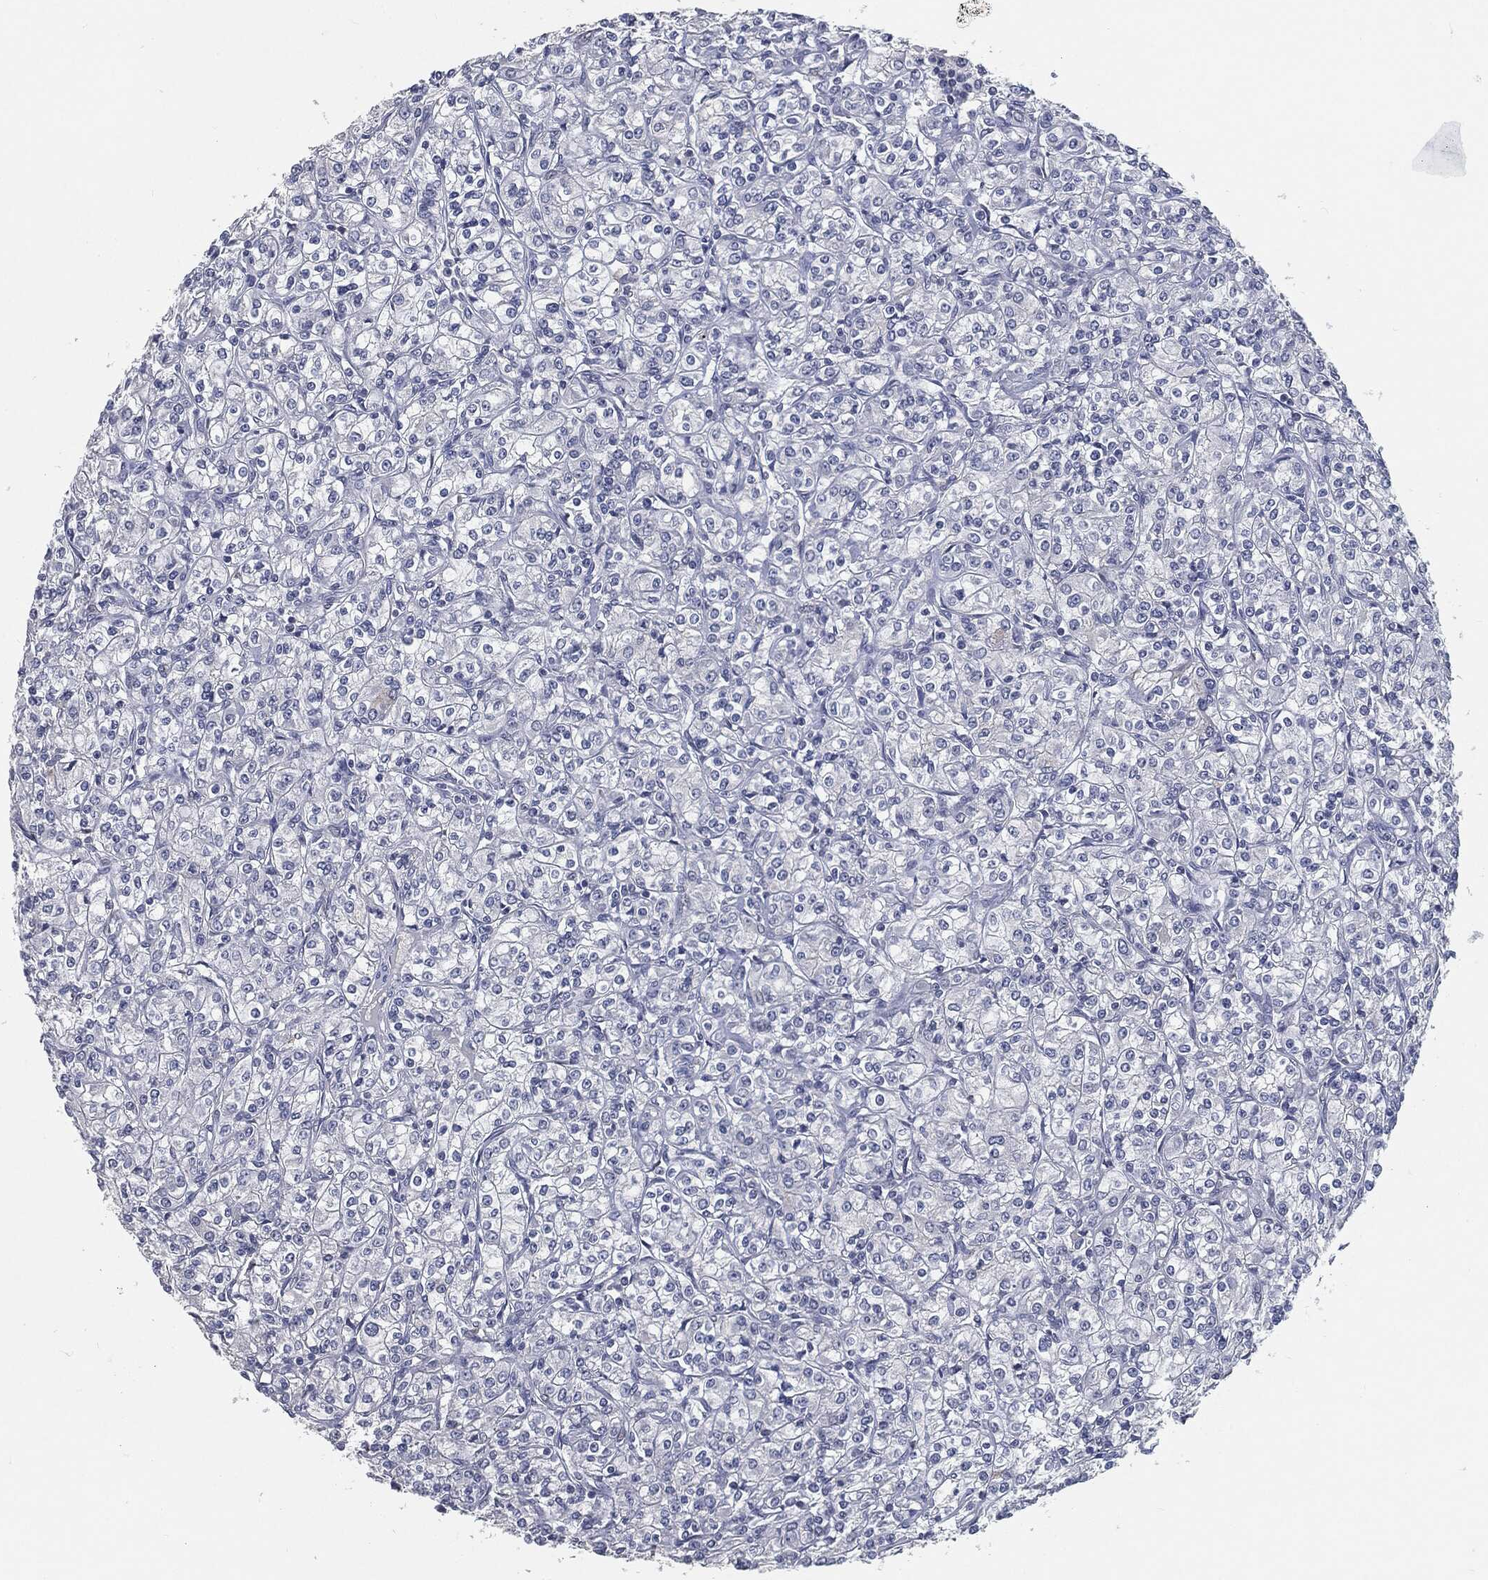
{"staining": {"intensity": "negative", "quantity": "none", "location": "none"}, "tissue": "renal cancer", "cell_type": "Tumor cells", "image_type": "cancer", "snomed": [{"axis": "morphology", "description": "Adenocarcinoma, NOS"}, {"axis": "topography", "description": "Kidney"}], "caption": "Adenocarcinoma (renal) was stained to show a protein in brown. There is no significant expression in tumor cells.", "gene": "ANXA1", "patient": {"sex": "male", "age": 77}}